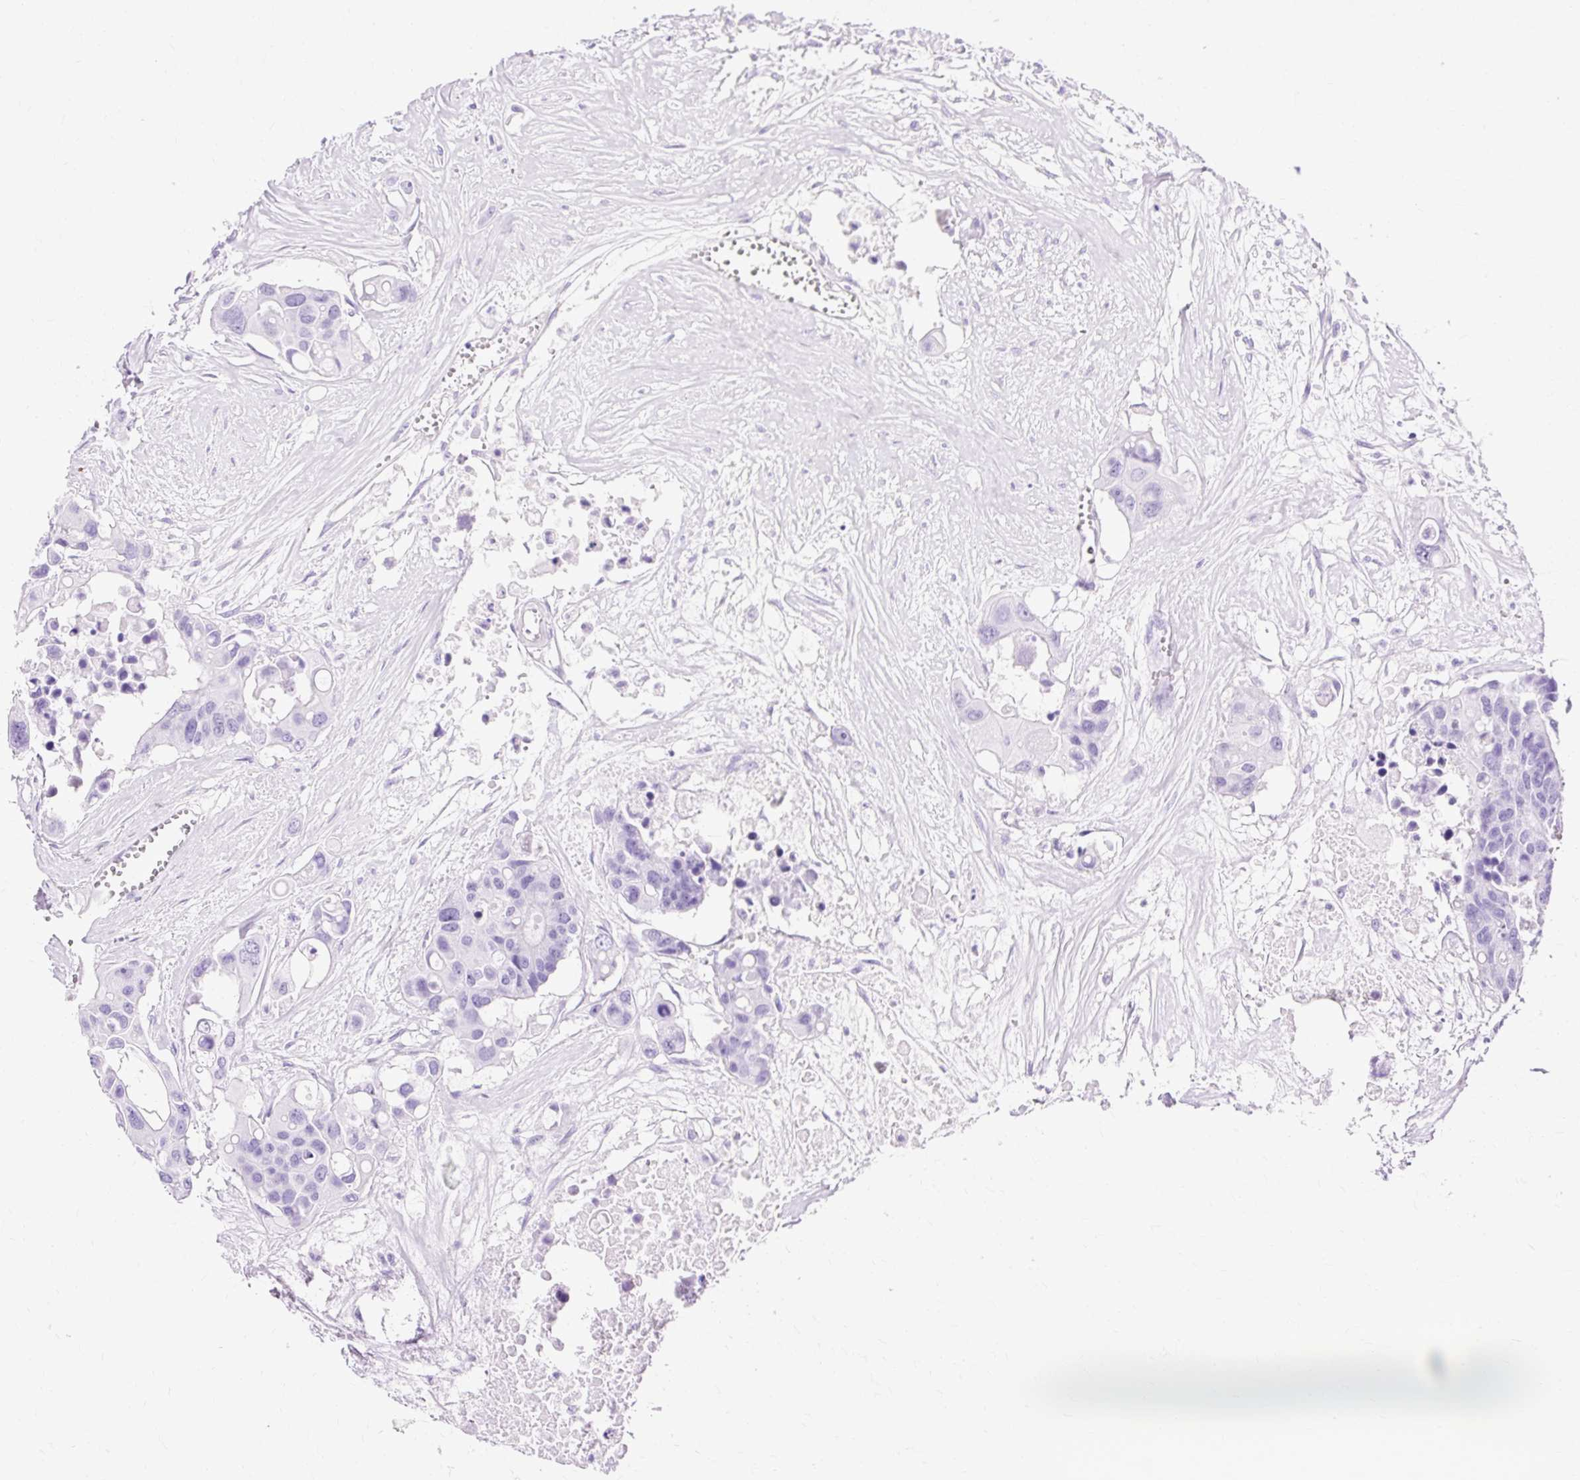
{"staining": {"intensity": "negative", "quantity": "none", "location": "none"}, "tissue": "colorectal cancer", "cell_type": "Tumor cells", "image_type": "cancer", "snomed": [{"axis": "morphology", "description": "Adenocarcinoma, NOS"}, {"axis": "topography", "description": "Colon"}], "caption": "This is an immunohistochemistry (IHC) image of human colorectal adenocarcinoma. There is no expression in tumor cells.", "gene": "SLC8A2", "patient": {"sex": "male", "age": 77}}